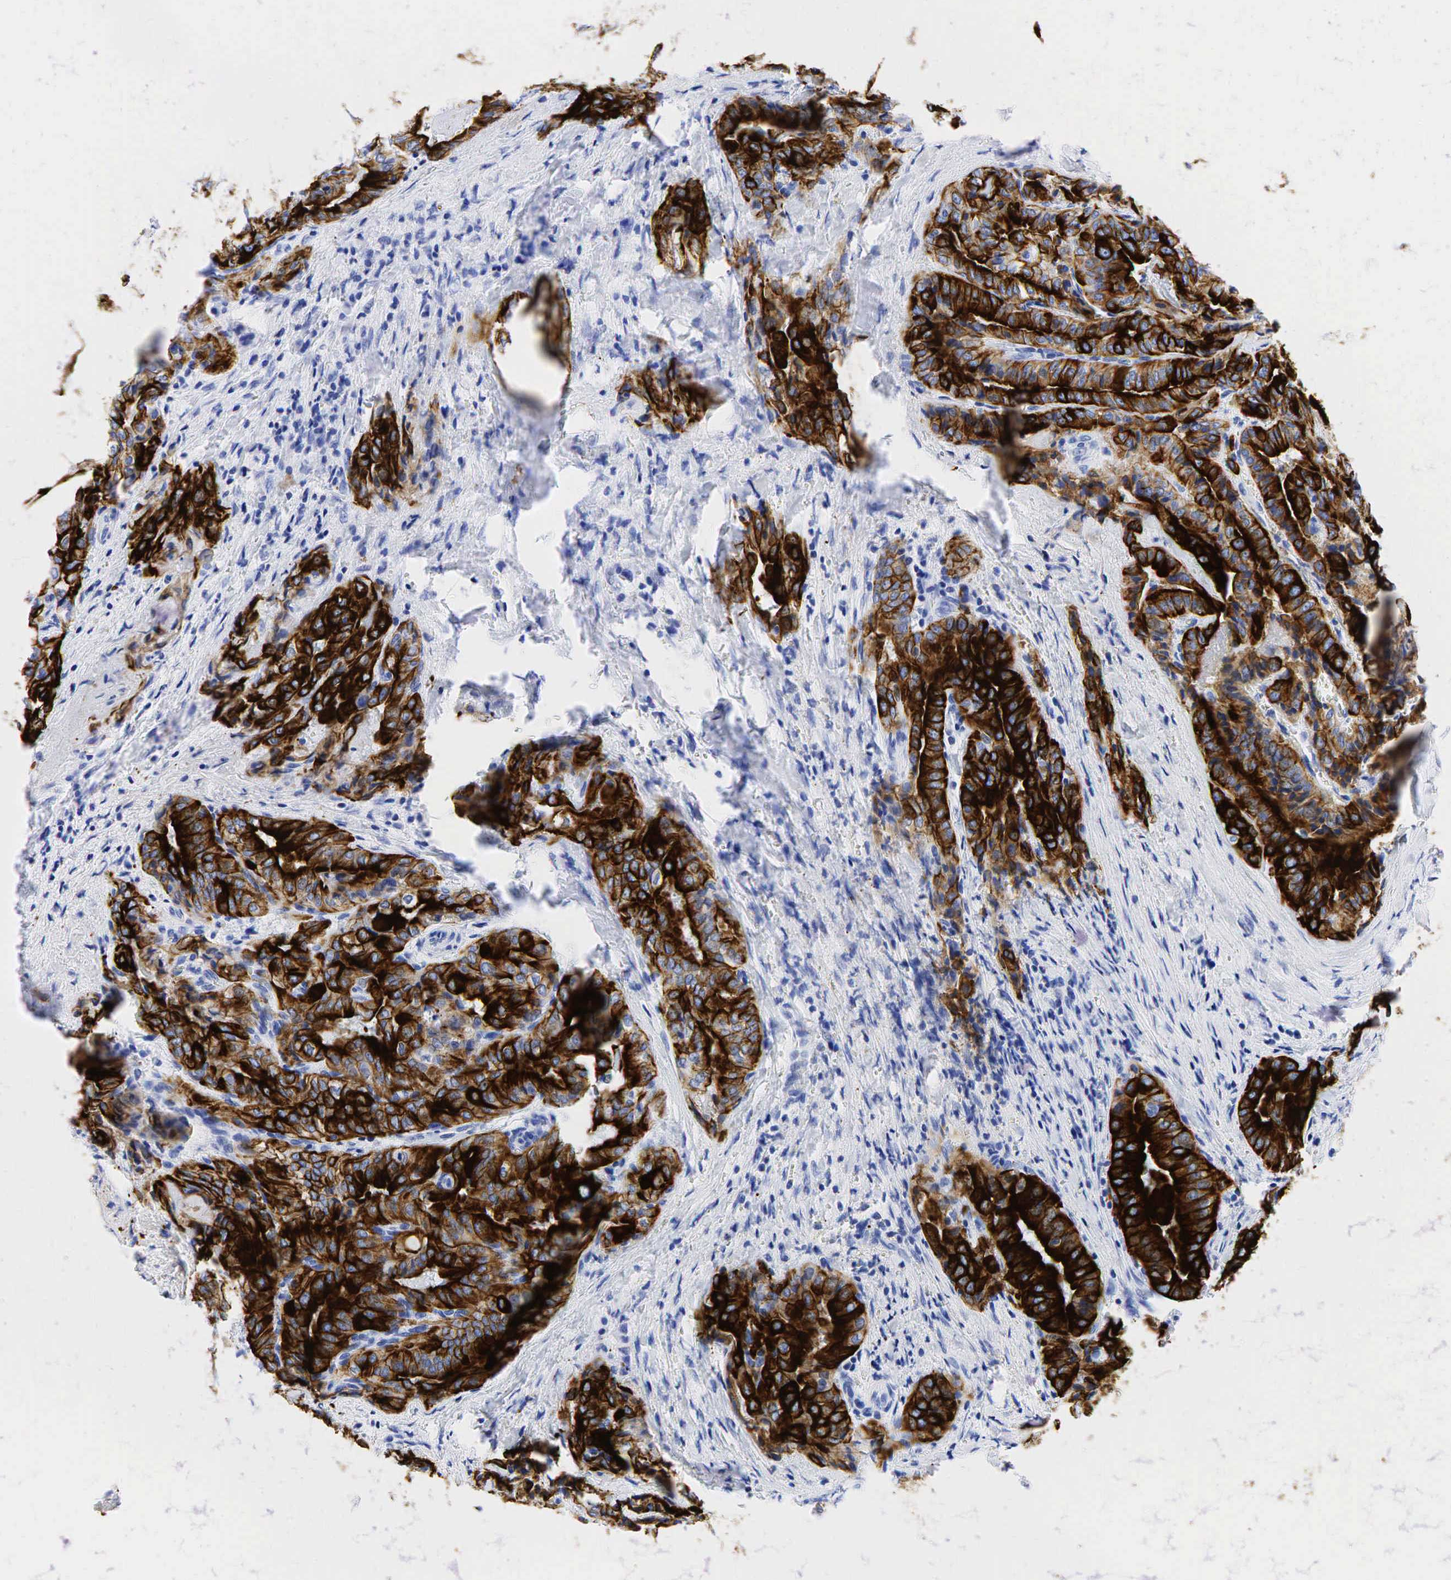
{"staining": {"intensity": "strong", "quantity": ">75%", "location": "cytoplasmic/membranous"}, "tissue": "thyroid cancer", "cell_type": "Tumor cells", "image_type": "cancer", "snomed": [{"axis": "morphology", "description": "Papillary adenocarcinoma, NOS"}, {"axis": "topography", "description": "Thyroid gland"}], "caption": "This image displays immunohistochemistry staining of thyroid cancer, with high strong cytoplasmic/membranous expression in approximately >75% of tumor cells.", "gene": "KRT19", "patient": {"sex": "female", "age": 71}}